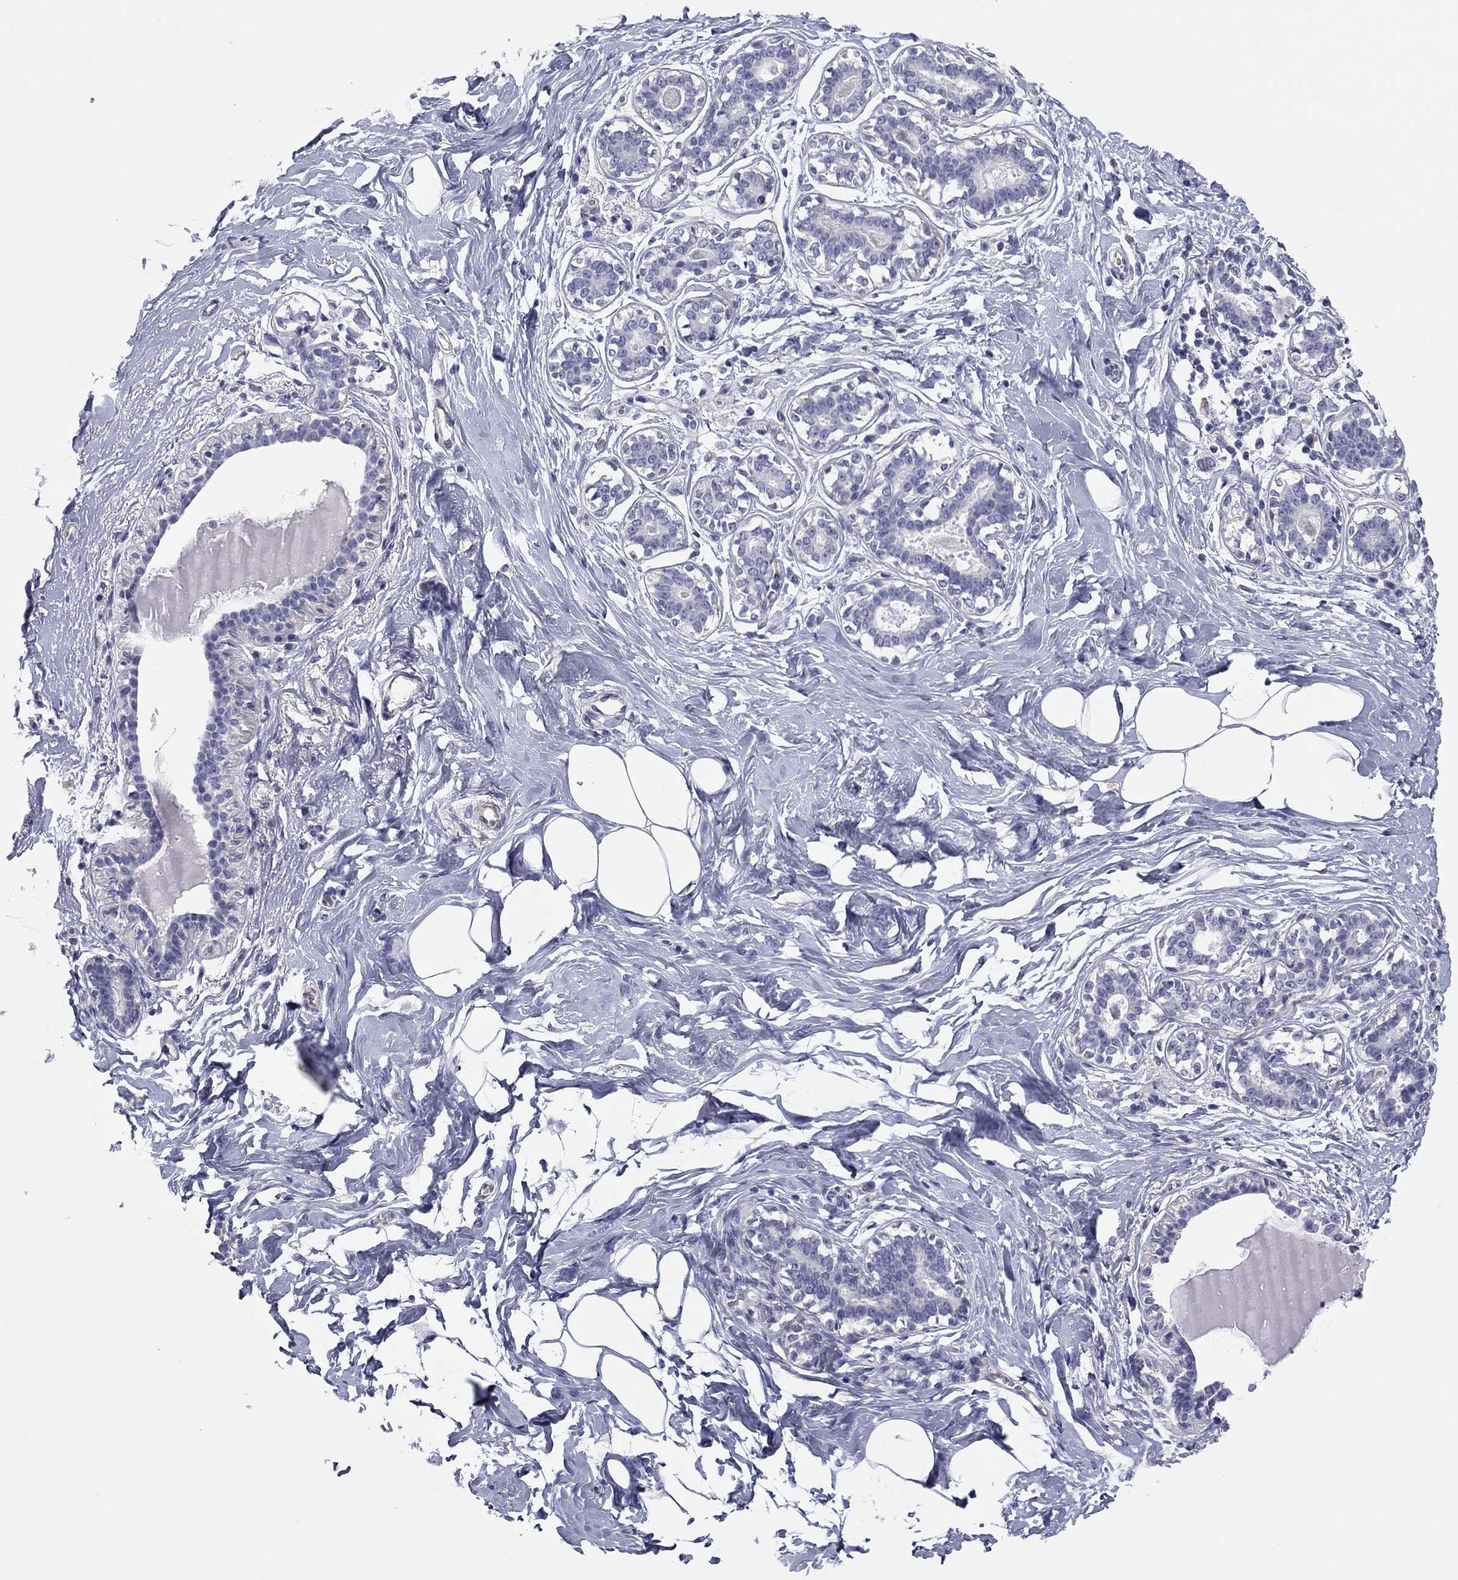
{"staining": {"intensity": "negative", "quantity": "none", "location": "none"}, "tissue": "breast", "cell_type": "Adipocytes", "image_type": "normal", "snomed": [{"axis": "morphology", "description": "Normal tissue, NOS"}, {"axis": "morphology", "description": "Lobular carcinoma, in situ"}, {"axis": "topography", "description": "Breast"}], "caption": "Adipocytes show no significant protein staining in benign breast. The staining was performed using DAB to visualize the protein expression in brown, while the nuclei were stained in blue with hematoxylin (Magnification: 20x).", "gene": "SEPTIN3", "patient": {"sex": "female", "age": 35}}